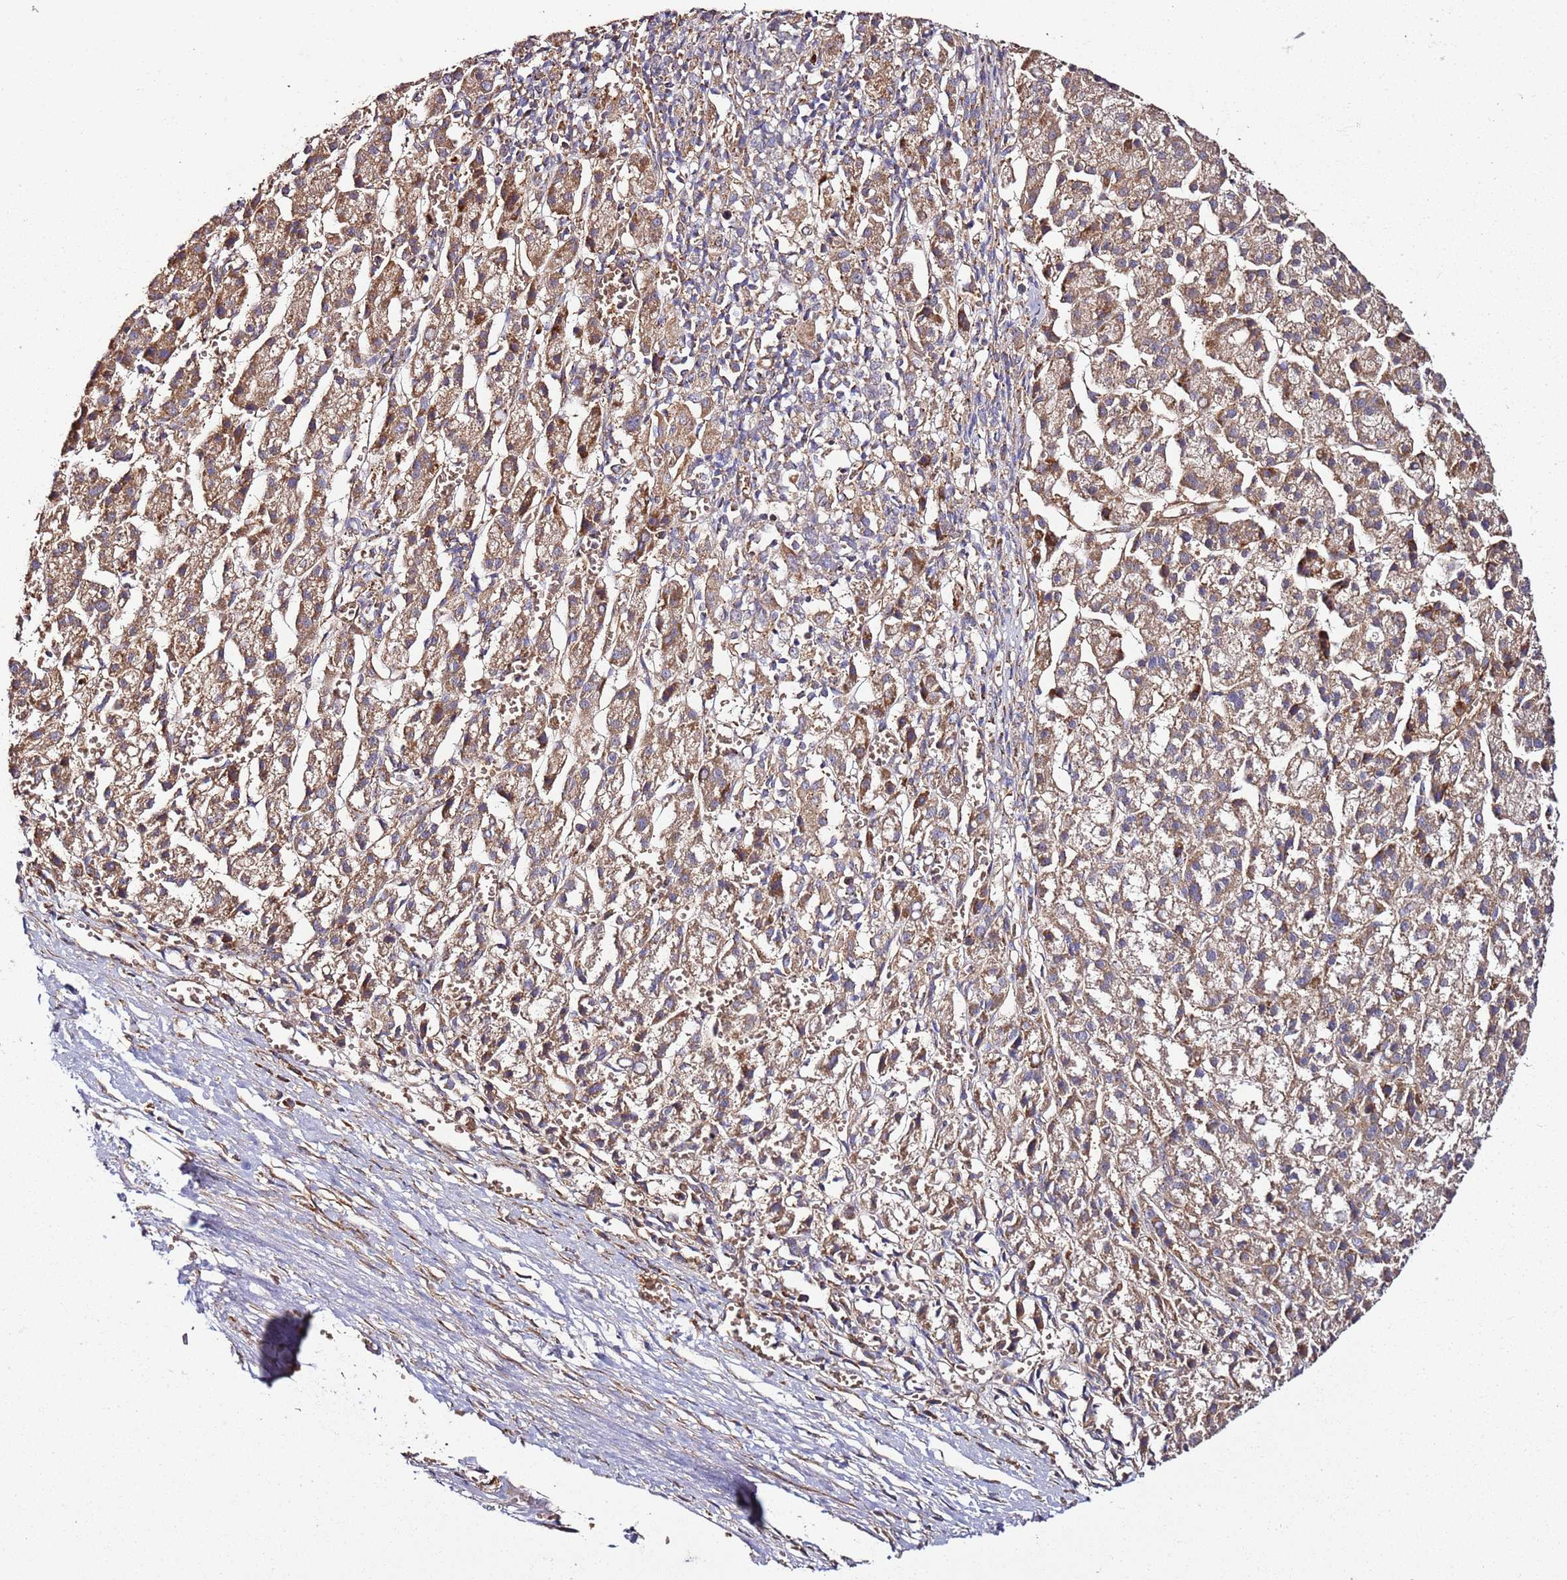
{"staining": {"intensity": "moderate", "quantity": ">75%", "location": "cytoplasmic/membranous"}, "tissue": "liver cancer", "cell_type": "Tumor cells", "image_type": "cancer", "snomed": [{"axis": "morphology", "description": "Carcinoma, Hepatocellular, NOS"}, {"axis": "topography", "description": "Liver"}], "caption": "IHC photomicrograph of human liver cancer stained for a protein (brown), which reveals medium levels of moderate cytoplasmic/membranous staining in approximately >75% of tumor cells.", "gene": "TM2D2", "patient": {"sex": "female", "age": 58}}